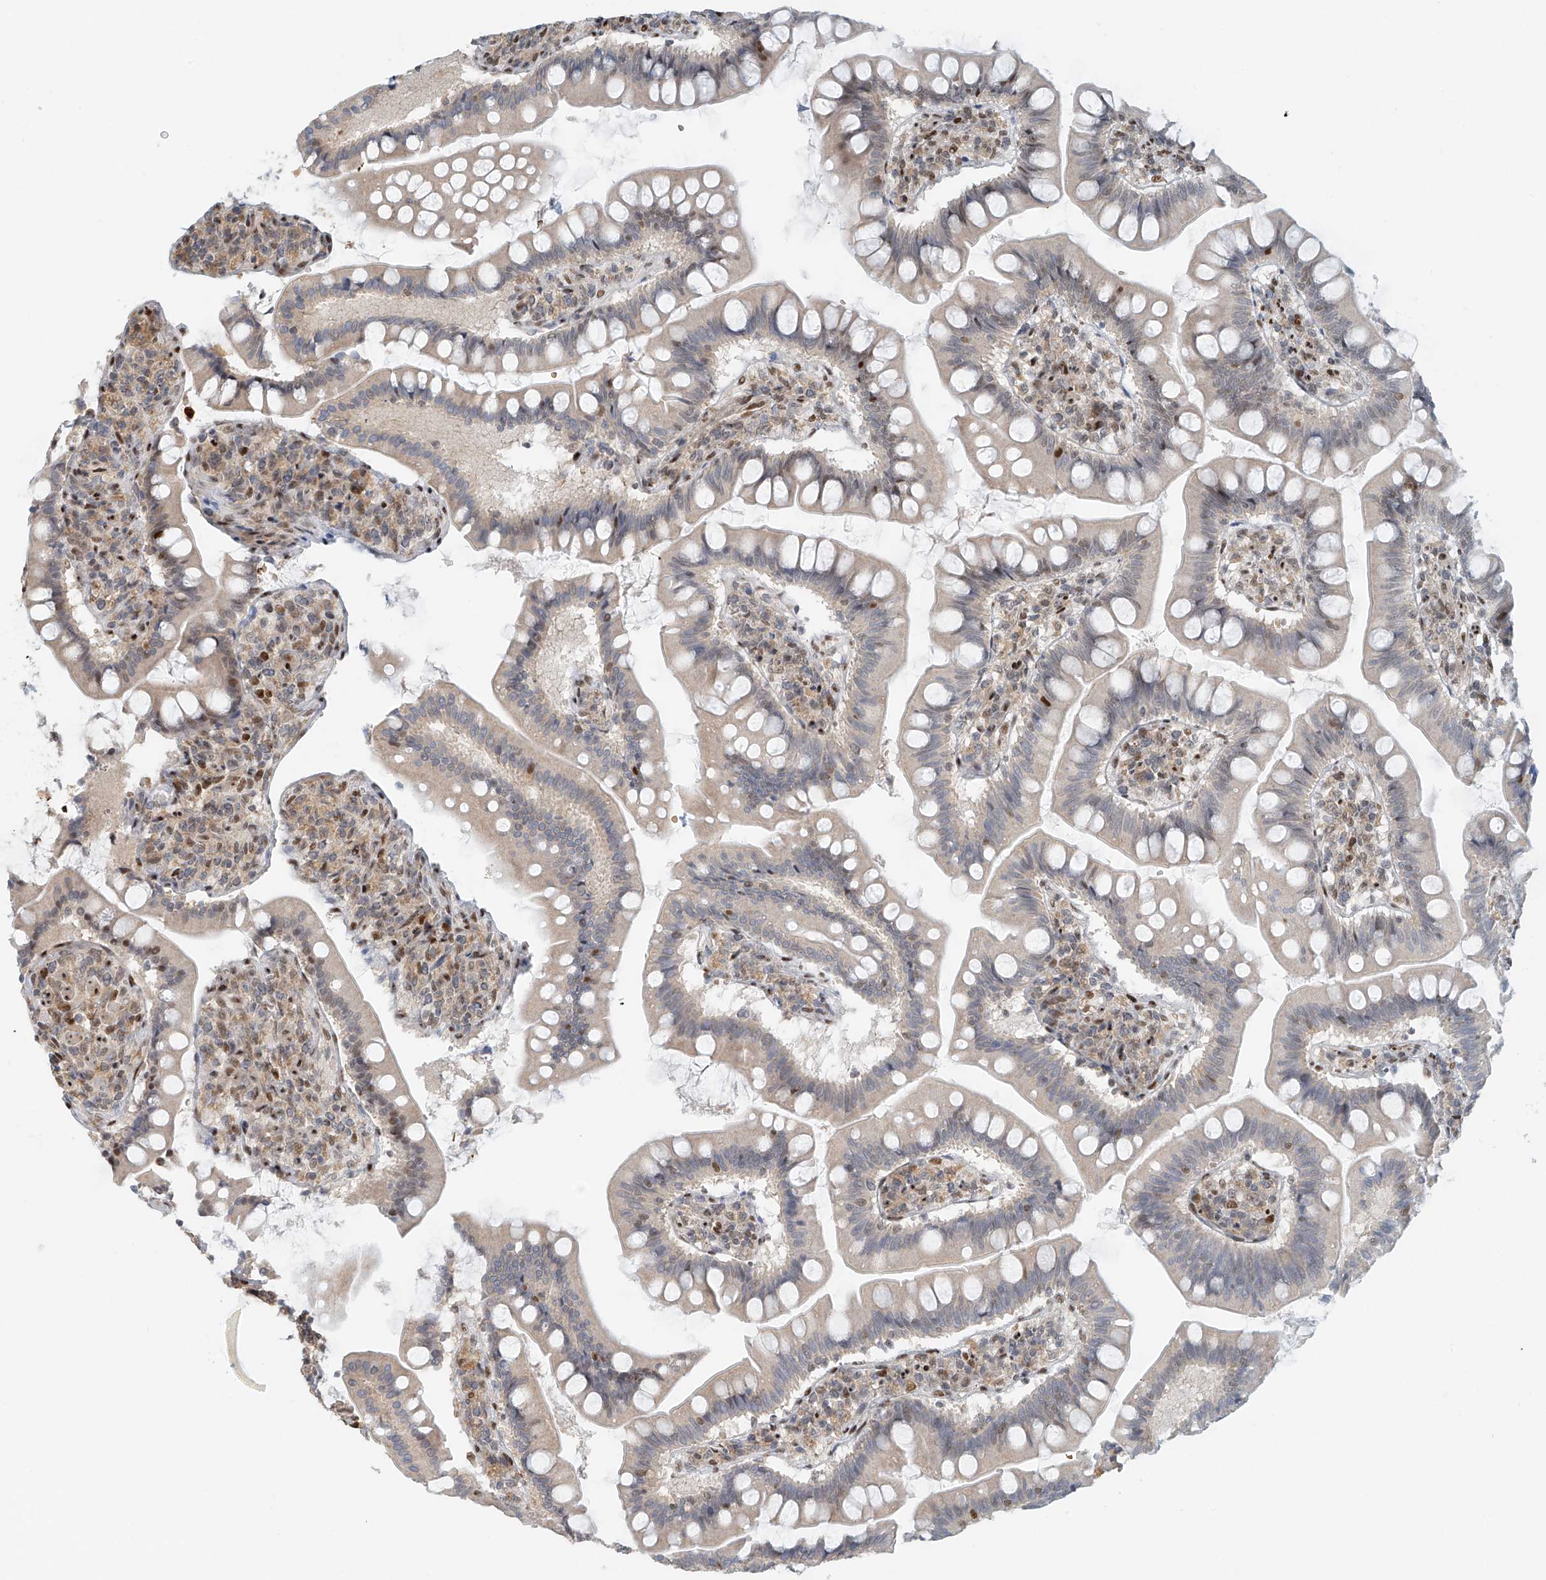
{"staining": {"intensity": "negative", "quantity": "none", "location": "none"}, "tissue": "small intestine", "cell_type": "Glandular cells", "image_type": "normal", "snomed": [{"axis": "morphology", "description": "Normal tissue, NOS"}, {"axis": "topography", "description": "Small intestine"}], "caption": "IHC of normal human small intestine shows no positivity in glandular cells.", "gene": "ZNF514", "patient": {"sex": "male", "age": 7}}